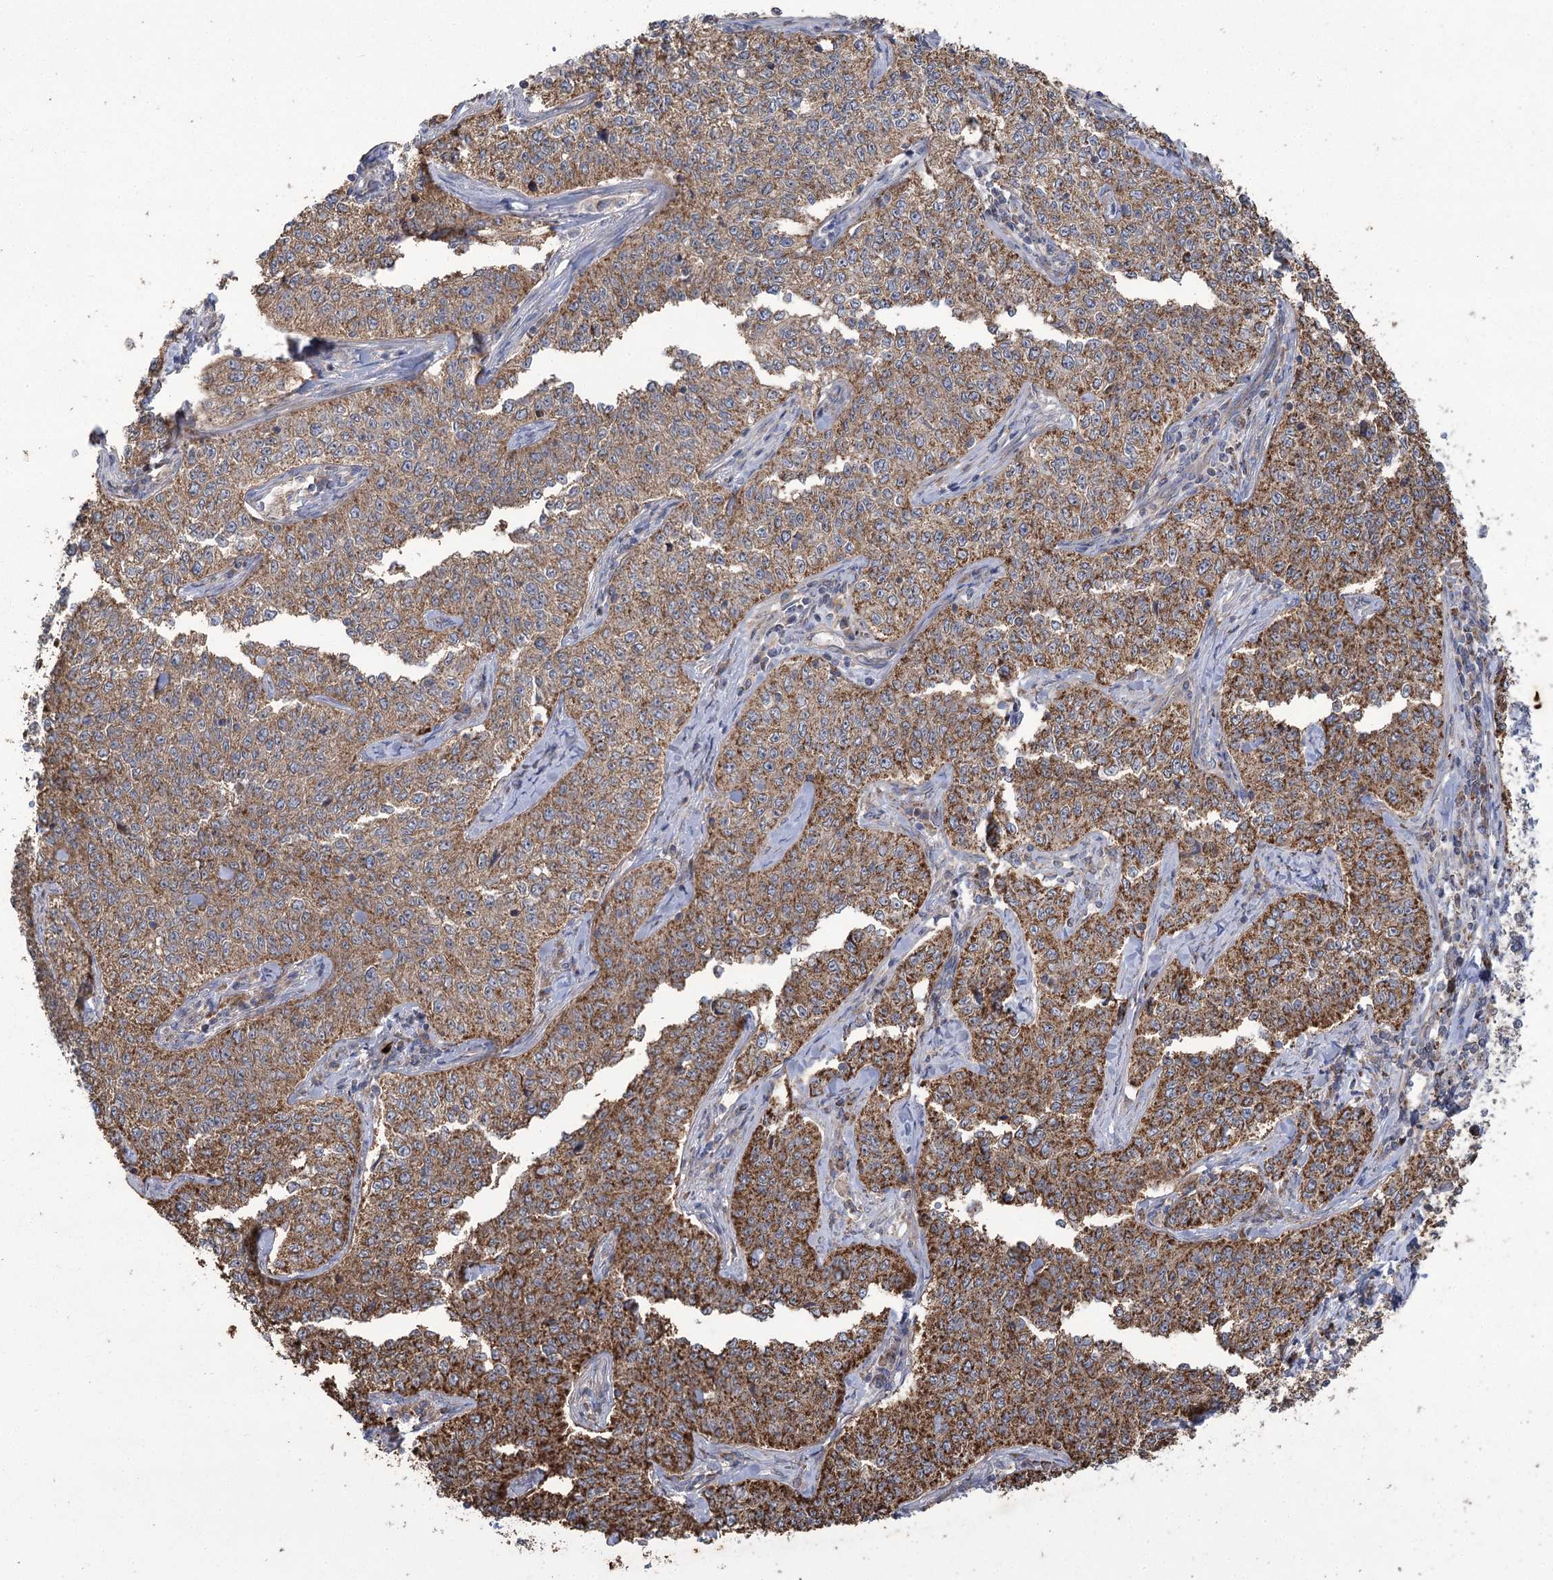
{"staining": {"intensity": "moderate", "quantity": "25%-75%", "location": "cytoplasmic/membranous"}, "tissue": "cervical cancer", "cell_type": "Tumor cells", "image_type": "cancer", "snomed": [{"axis": "morphology", "description": "Squamous cell carcinoma, NOS"}, {"axis": "topography", "description": "Cervix"}], "caption": "Immunohistochemistry of cervical cancer (squamous cell carcinoma) demonstrates medium levels of moderate cytoplasmic/membranous positivity in approximately 25%-75% of tumor cells.", "gene": "CARD19", "patient": {"sex": "female", "age": 35}}